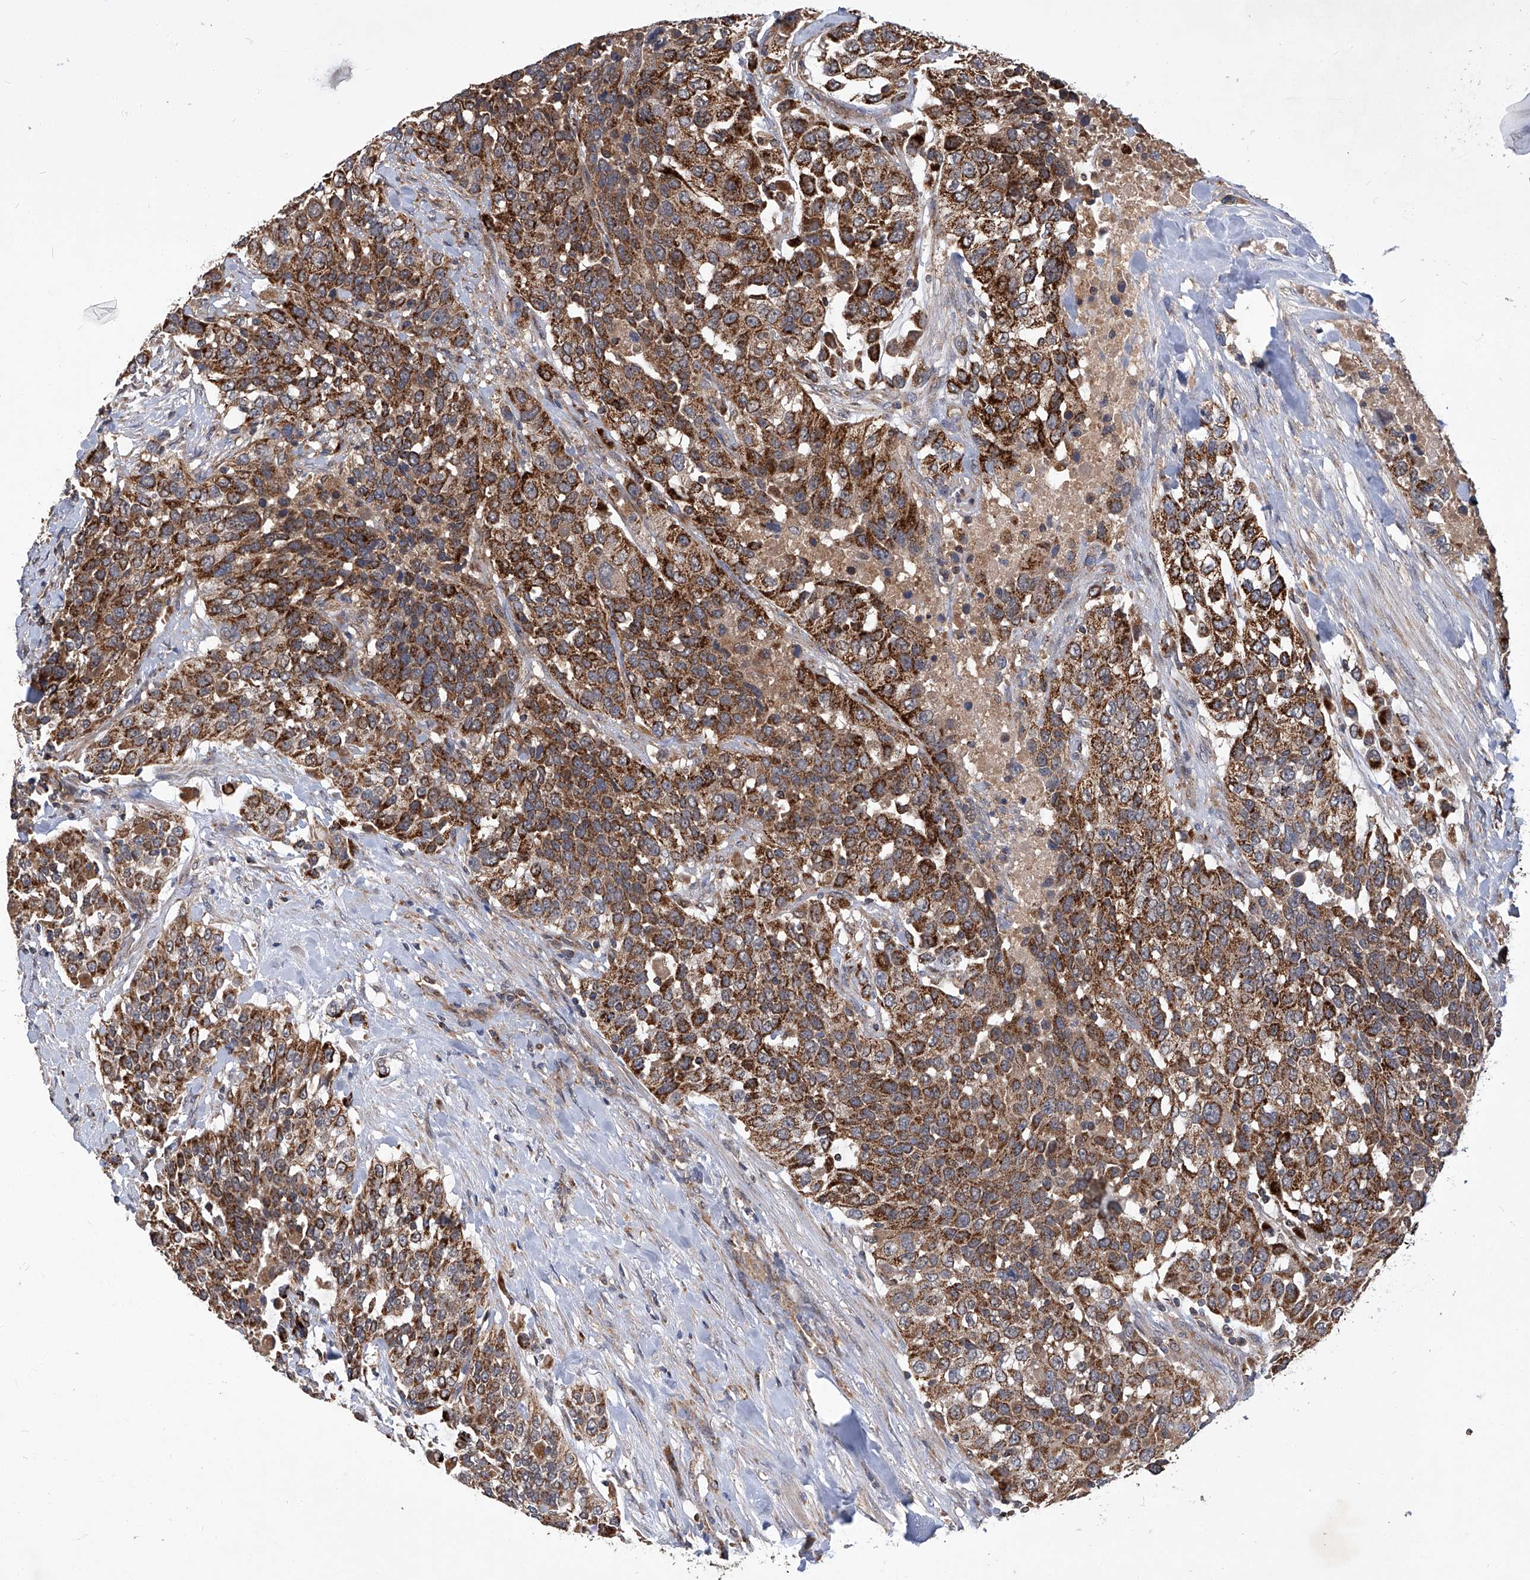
{"staining": {"intensity": "strong", "quantity": ">75%", "location": "cytoplasmic/membranous"}, "tissue": "urothelial cancer", "cell_type": "Tumor cells", "image_type": "cancer", "snomed": [{"axis": "morphology", "description": "Urothelial carcinoma, High grade"}, {"axis": "topography", "description": "Urinary bladder"}], "caption": "IHC image of urothelial cancer stained for a protein (brown), which demonstrates high levels of strong cytoplasmic/membranous staining in about >75% of tumor cells.", "gene": "TNFRSF13B", "patient": {"sex": "female", "age": 80}}